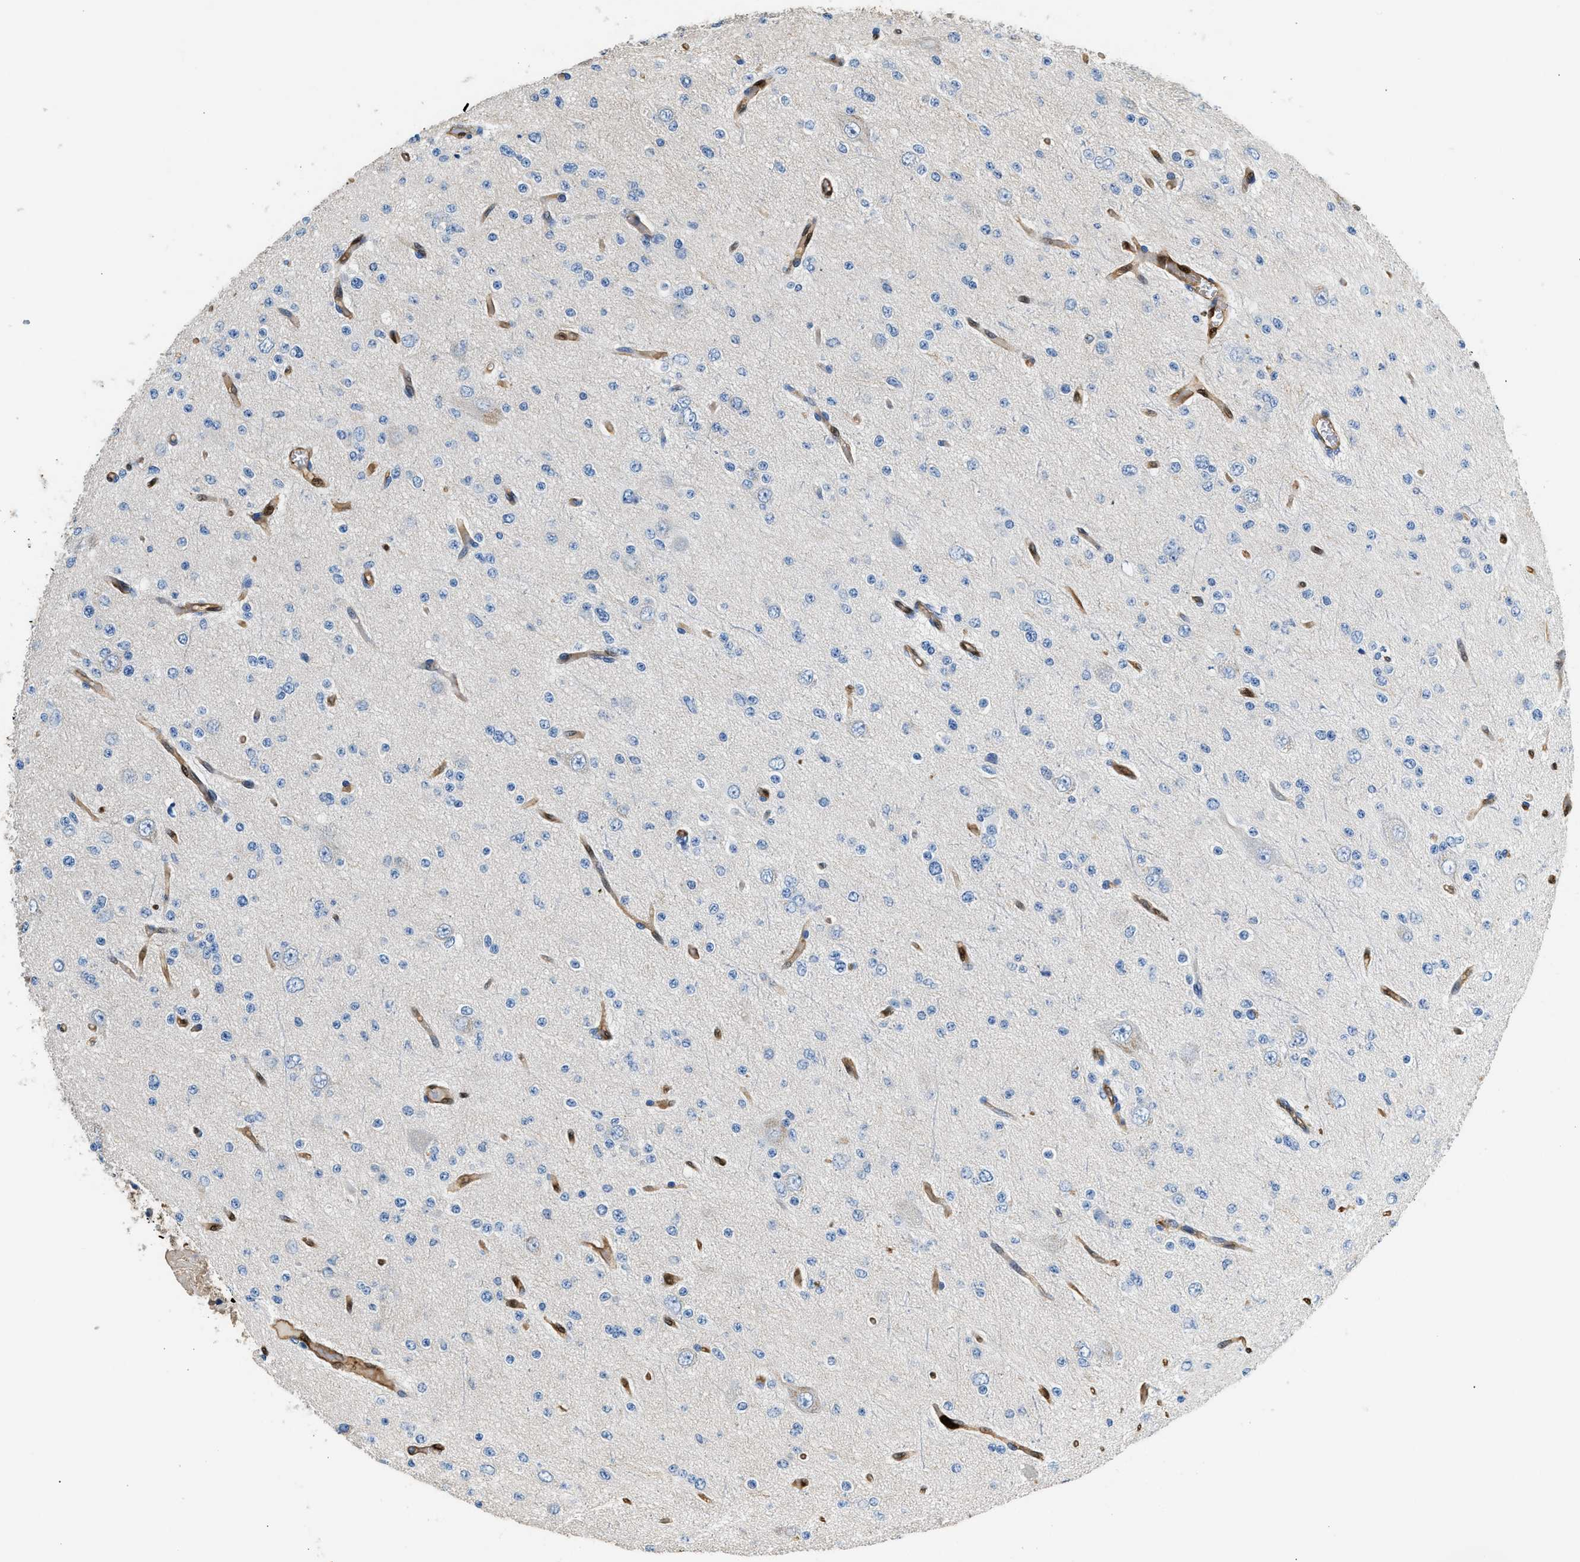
{"staining": {"intensity": "negative", "quantity": "none", "location": "none"}, "tissue": "glioma", "cell_type": "Tumor cells", "image_type": "cancer", "snomed": [{"axis": "morphology", "description": "Glioma, malignant, Low grade"}, {"axis": "topography", "description": "Brain"}], "caption": "DAB immunohistochemical staining of human glioma displays no significant expression in tumor cells.", "gene": "ANXA3", "patient": {"sex": "male", "age": 38}}